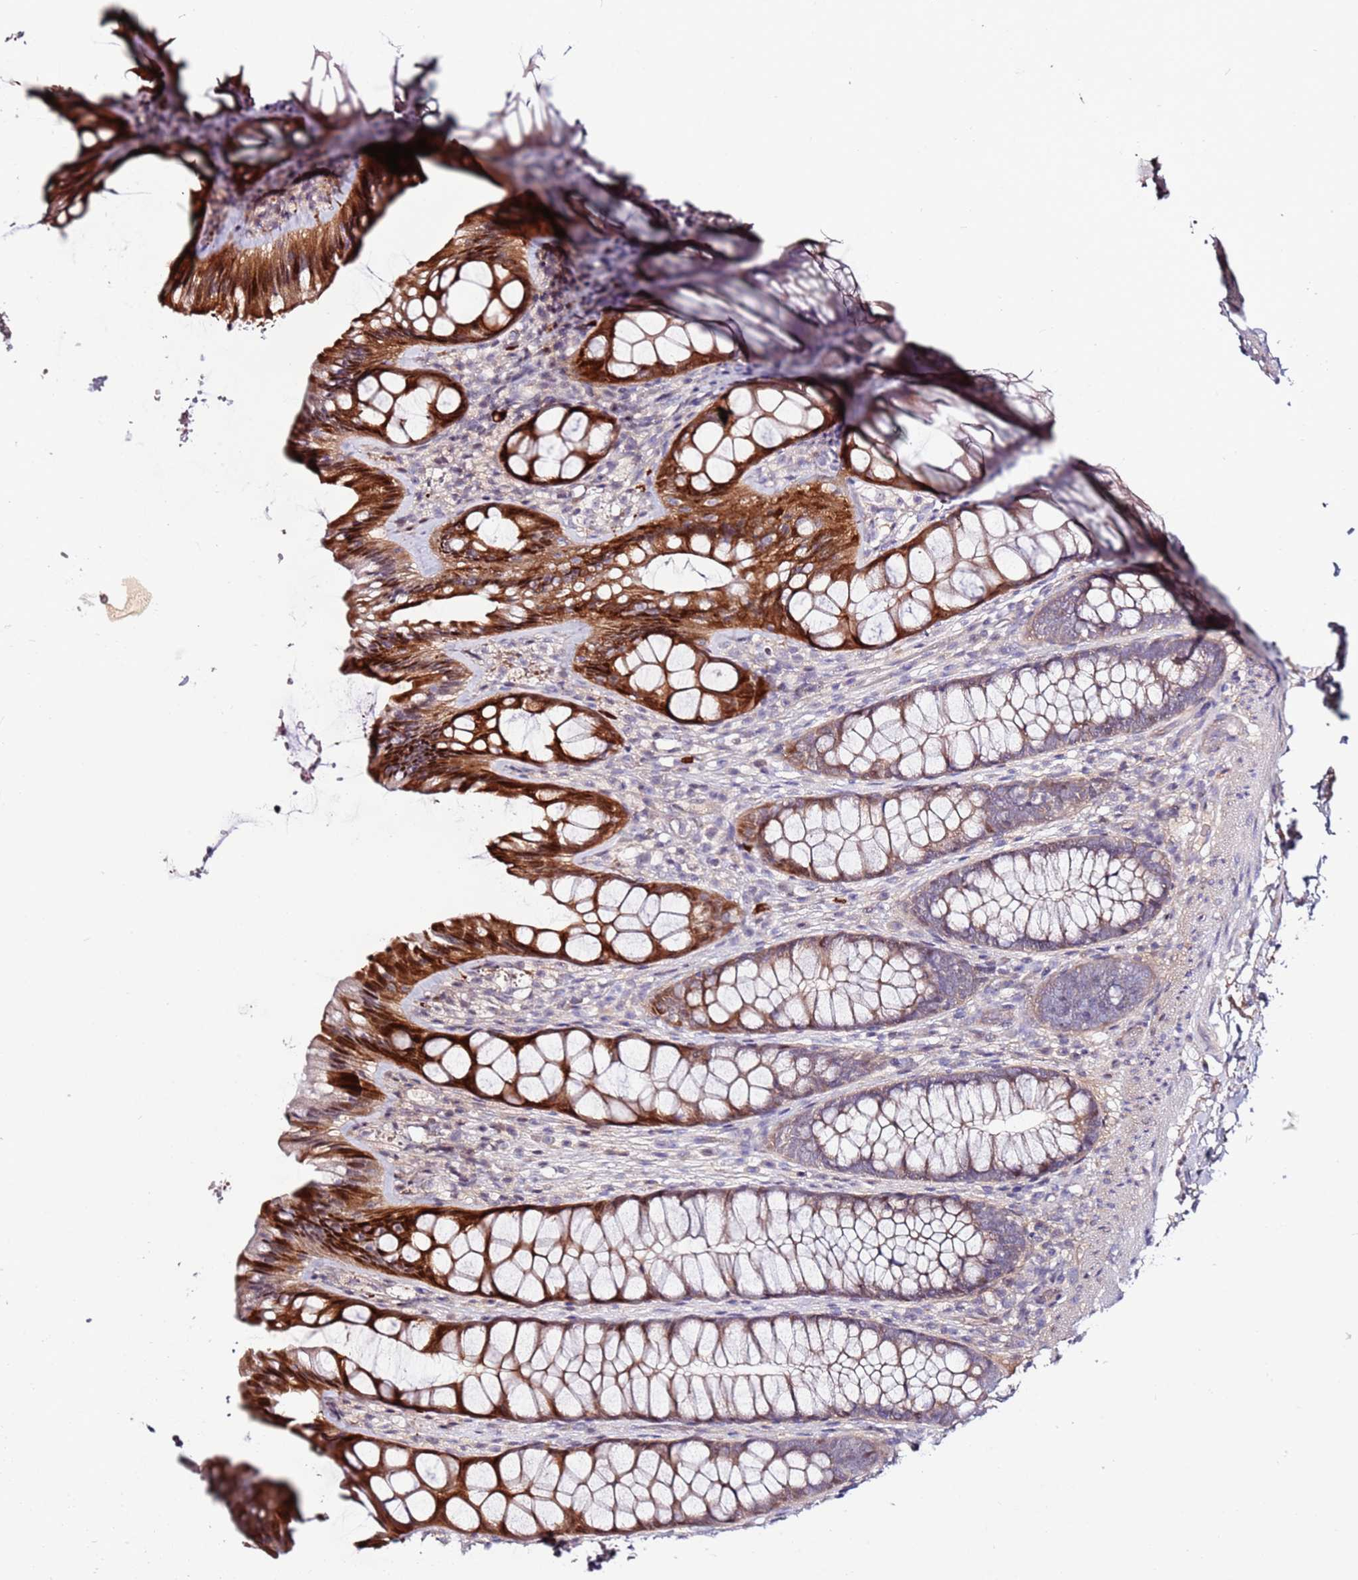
{"staining": {"intensity": "negative", "quantity": "none", "location": "none"}, "tissue": "colon", "cell_type": "Endothelial cells", "image_type": "normal", "snomed": [{"axis": "morphology", "description": "Normal tissue, NOS"}, {"axis": "topography", "description": "Colon"}], "caption": "The IHC image has no significant staining in endothelial cells of colon.", "gene": "MTG2", "patient": {"sex": "male", "age": 46}}